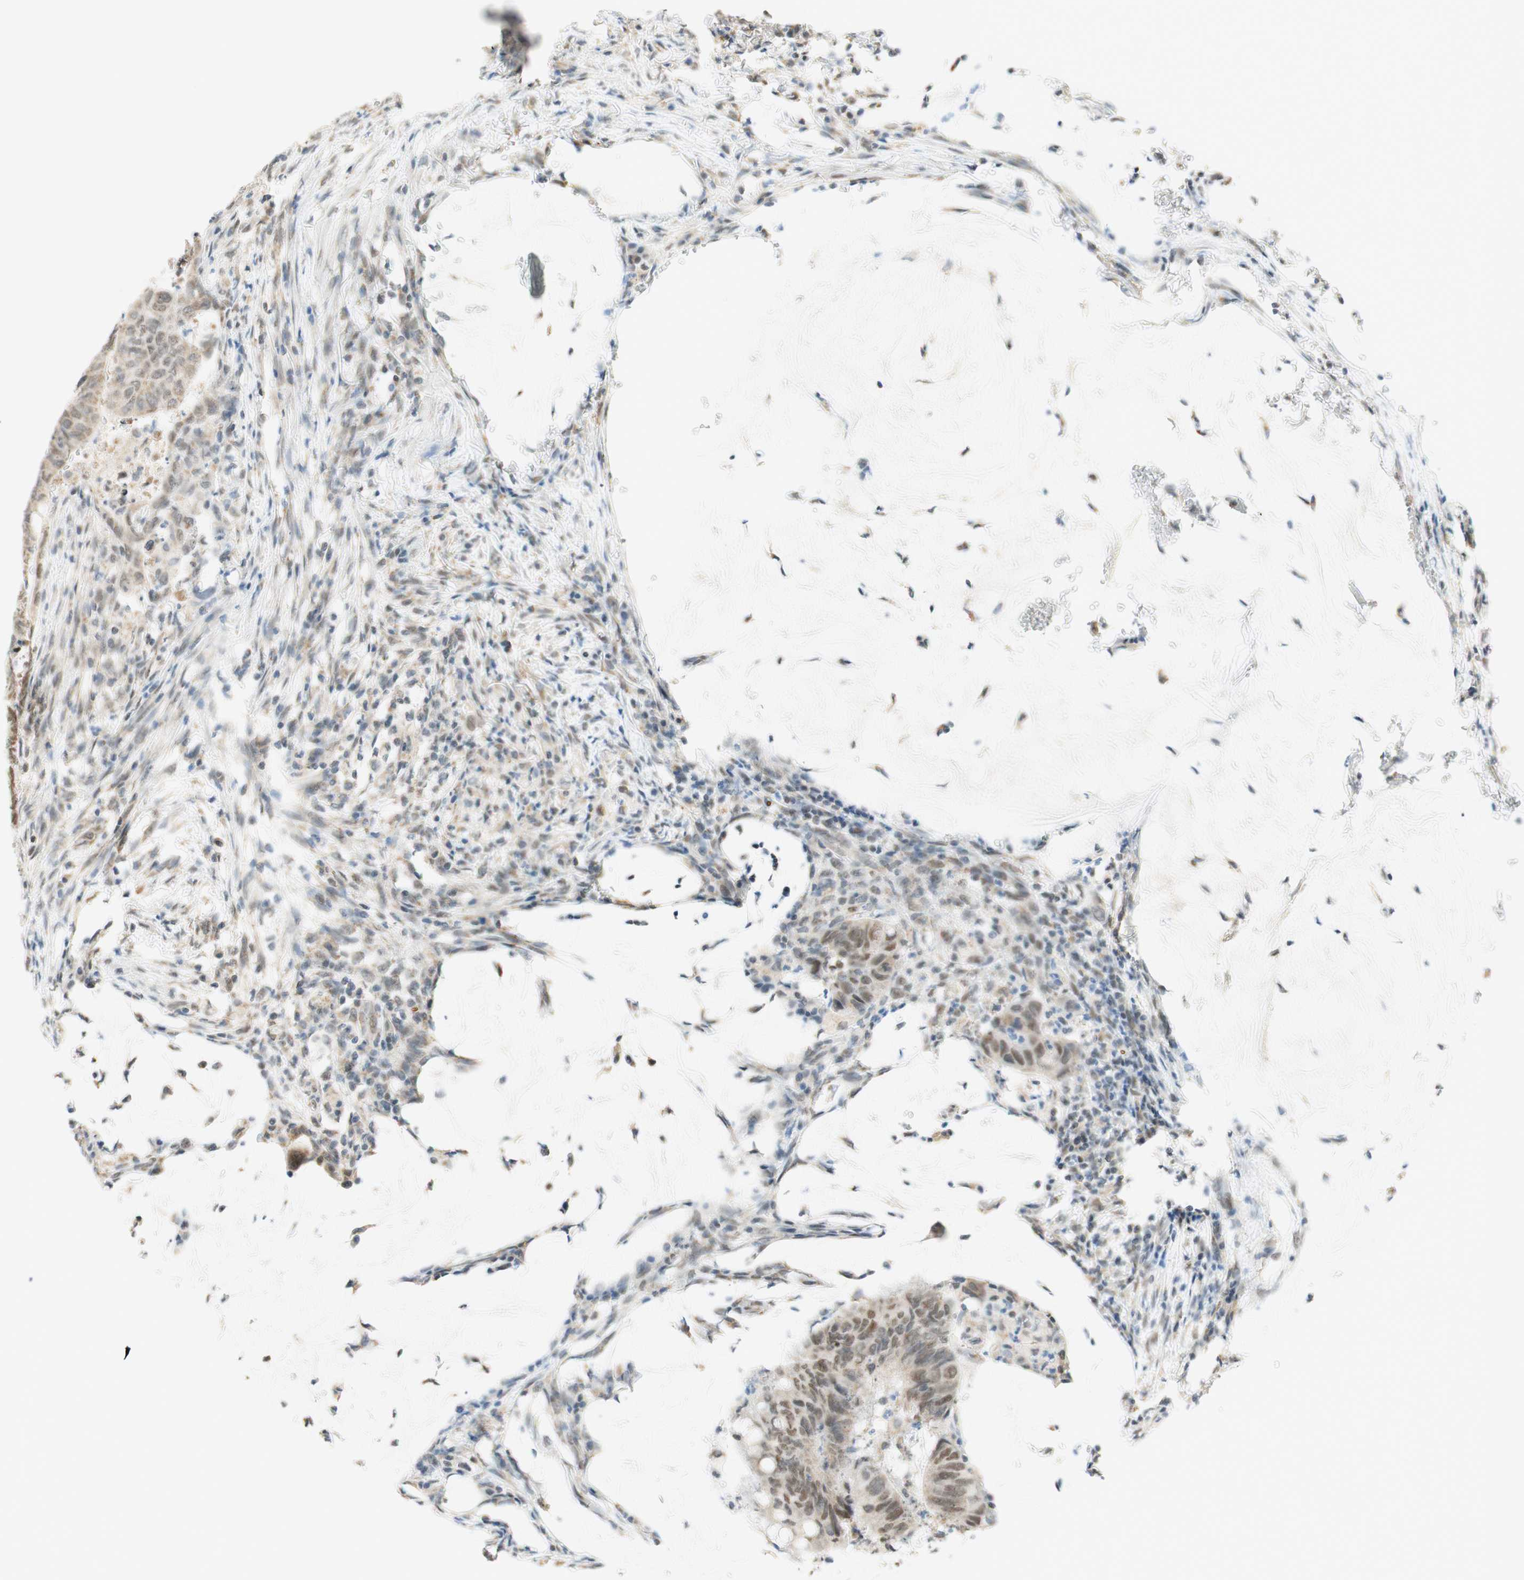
{"staining": {"intensity": "moderate", "quantity": "25%-75%", "location": "nuclear"}, "tissue": "colorectal cancer", "cell_type": "Tumor cells", "image_type": "cancer", "snomed": [{"axis": "morphology", "description": "Normal tissue, NOS"}, {"axis": "morphology", "description": "Adenocarcinoma, NOS"}, {"axis": "topography", "description": "Rectum"}, {"axis": "topography", "description": "Peripheral nerve tissue"}], "caption": "Colorectal cancer (adenocarcinoma) tissue exhibits moderate nuclear expression in about 25%-75% of tumor cells (IHC, brightfield microscopy, high magnification).", "gene": "ZNF782", "patient": {"sex": "male", "age": 92}}